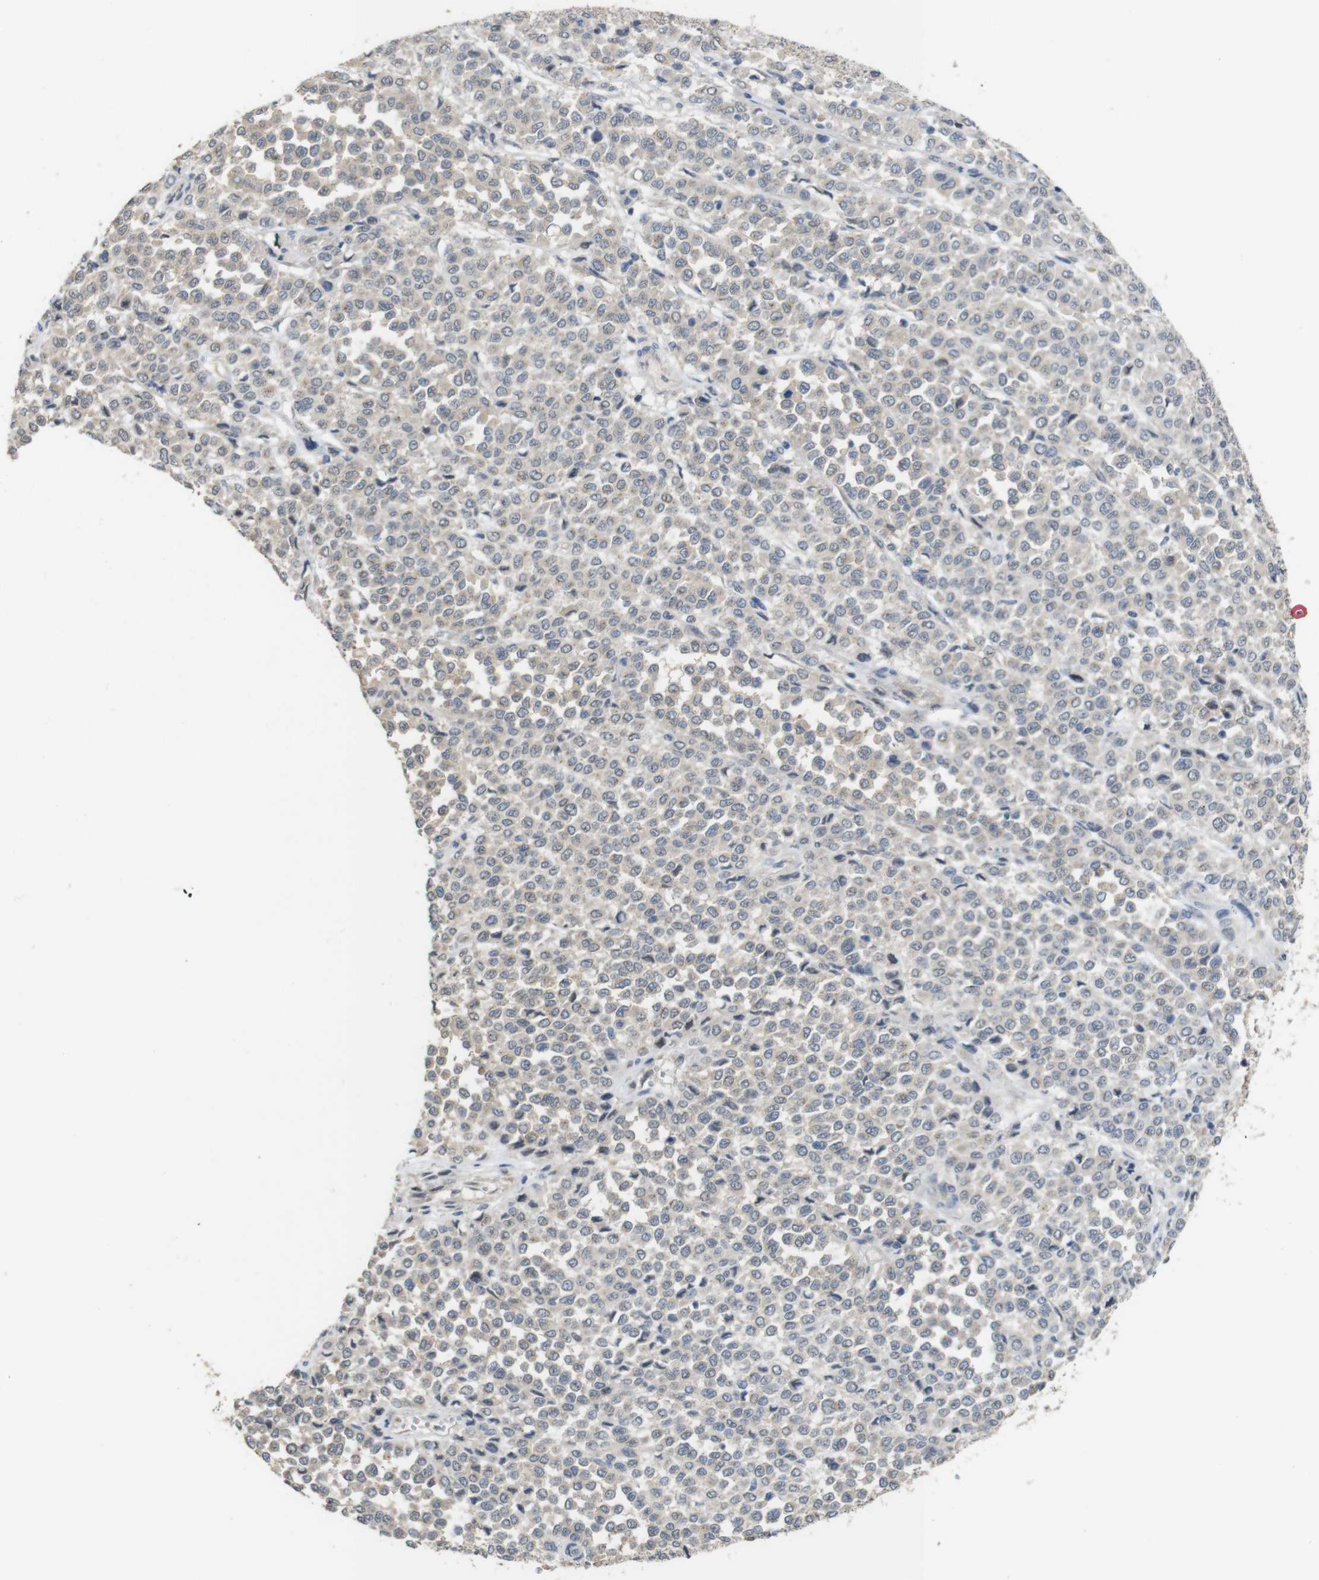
{"staining": {"intensity": "weak", "quantity": "<25%", "location": "cytoplasmic/membranous"}, "tissue": "melanoma", "cell_type": "Tumor cells", "image_type": "cancer", "snomed": [{"axis": "morphology", "description": "Malignant melanoma, Metastatic site"}, {"axis": "topography", "description": "Pancreas"}], "caption": "Protein analysis of melanoma demonstrates no significant positivity in tumor cells.", "gene": "CDC34", "patient": {"sex": "female", "age": 30}}